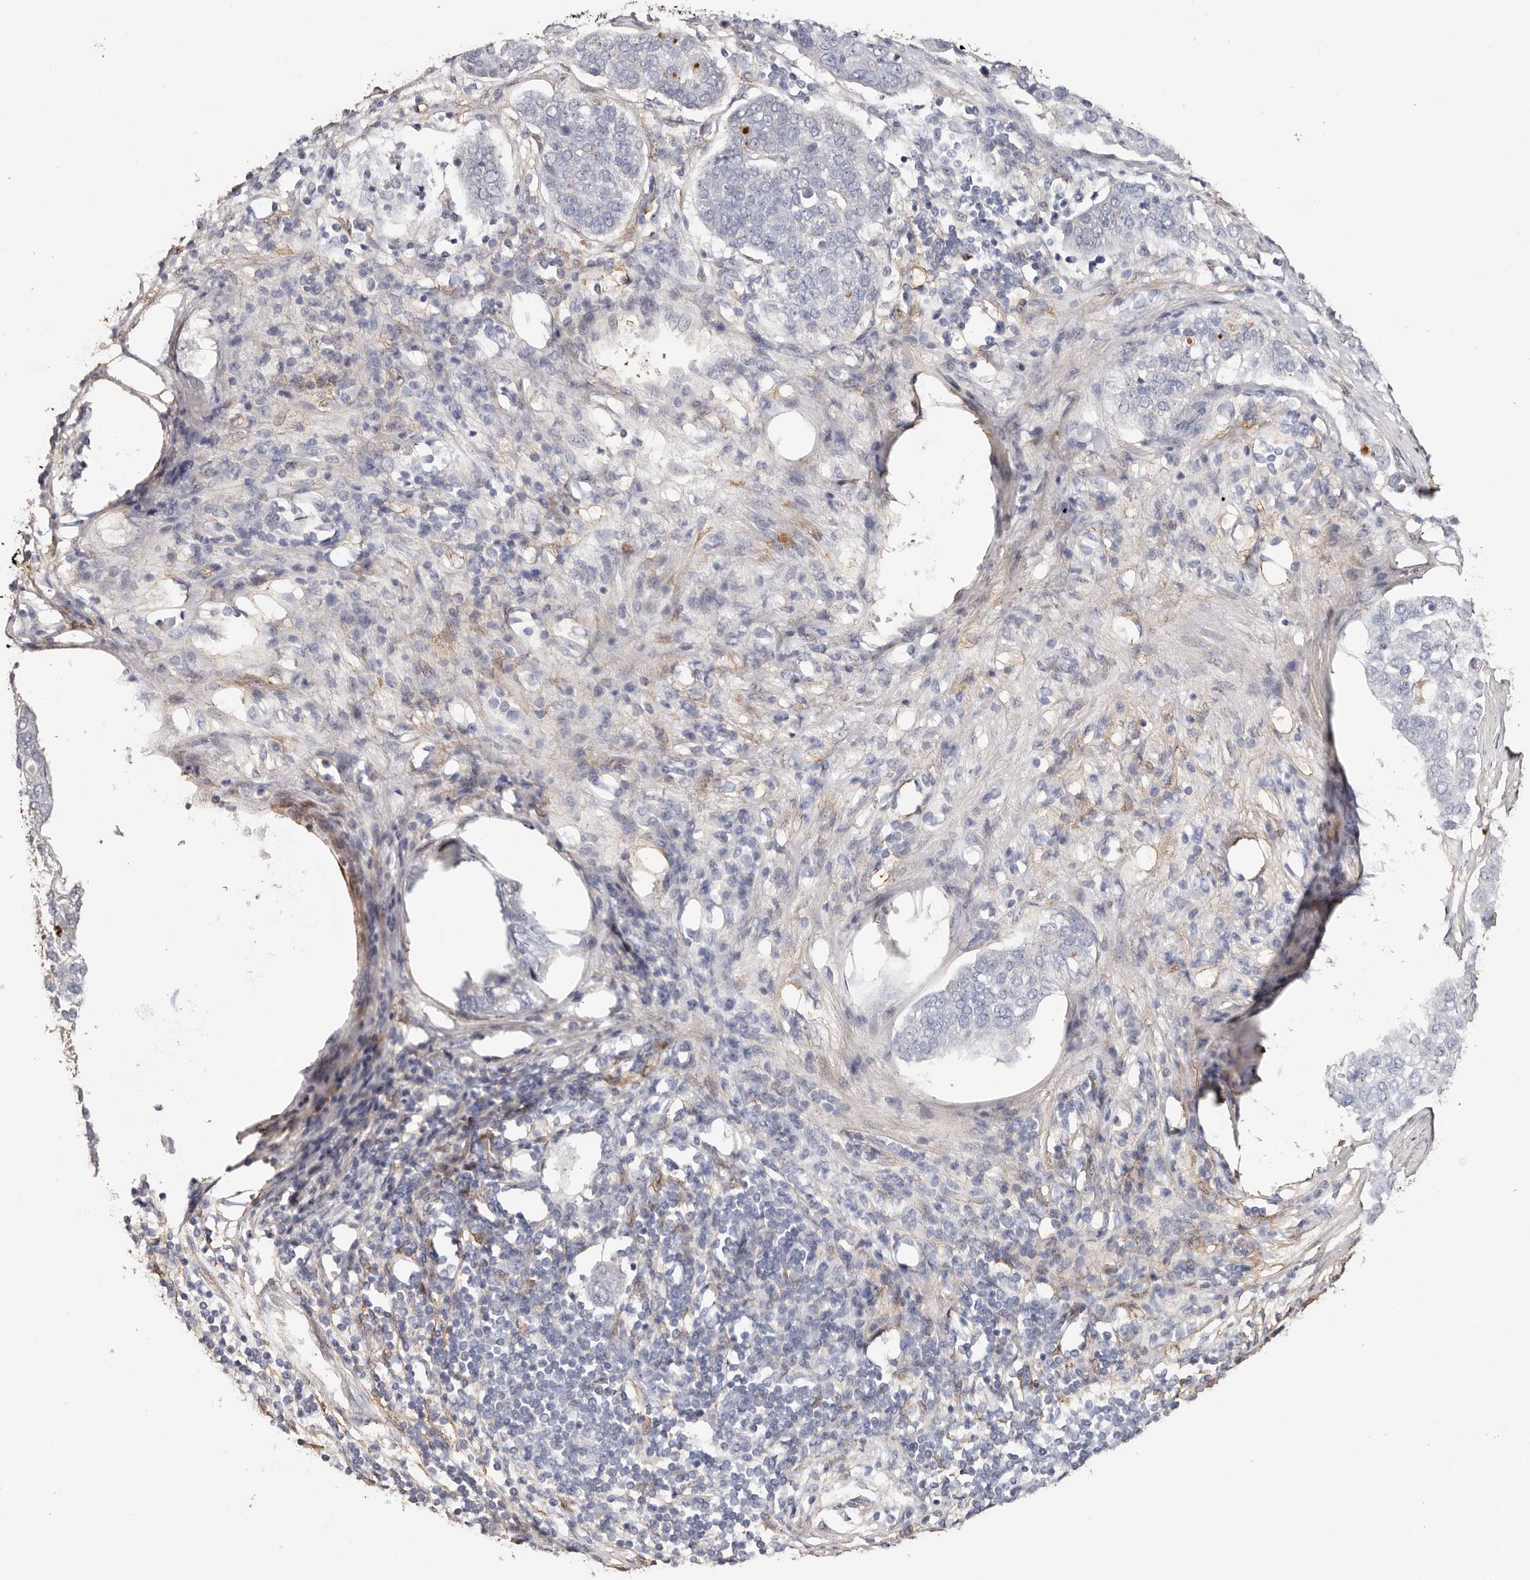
{"staining": {"intensity": "negative", "quantity": "none", "location": "none"}, "tissue": "pancreatic cancer", "cell_type": "Tumor cells", "image_type": "cancer", "snomed": [{"axis": "morphology", "description": "Adenocarcinoma, NOS"}, {"axis": "topography", "description": "Pancreas"}], "caption": "Immunohistochemical staining of pancreatic cancer (adenocarcinoma) shows no significant positivity in tumor cells.", "gene": "TGM2", "patient": {"sex": "female", "age": 61}}